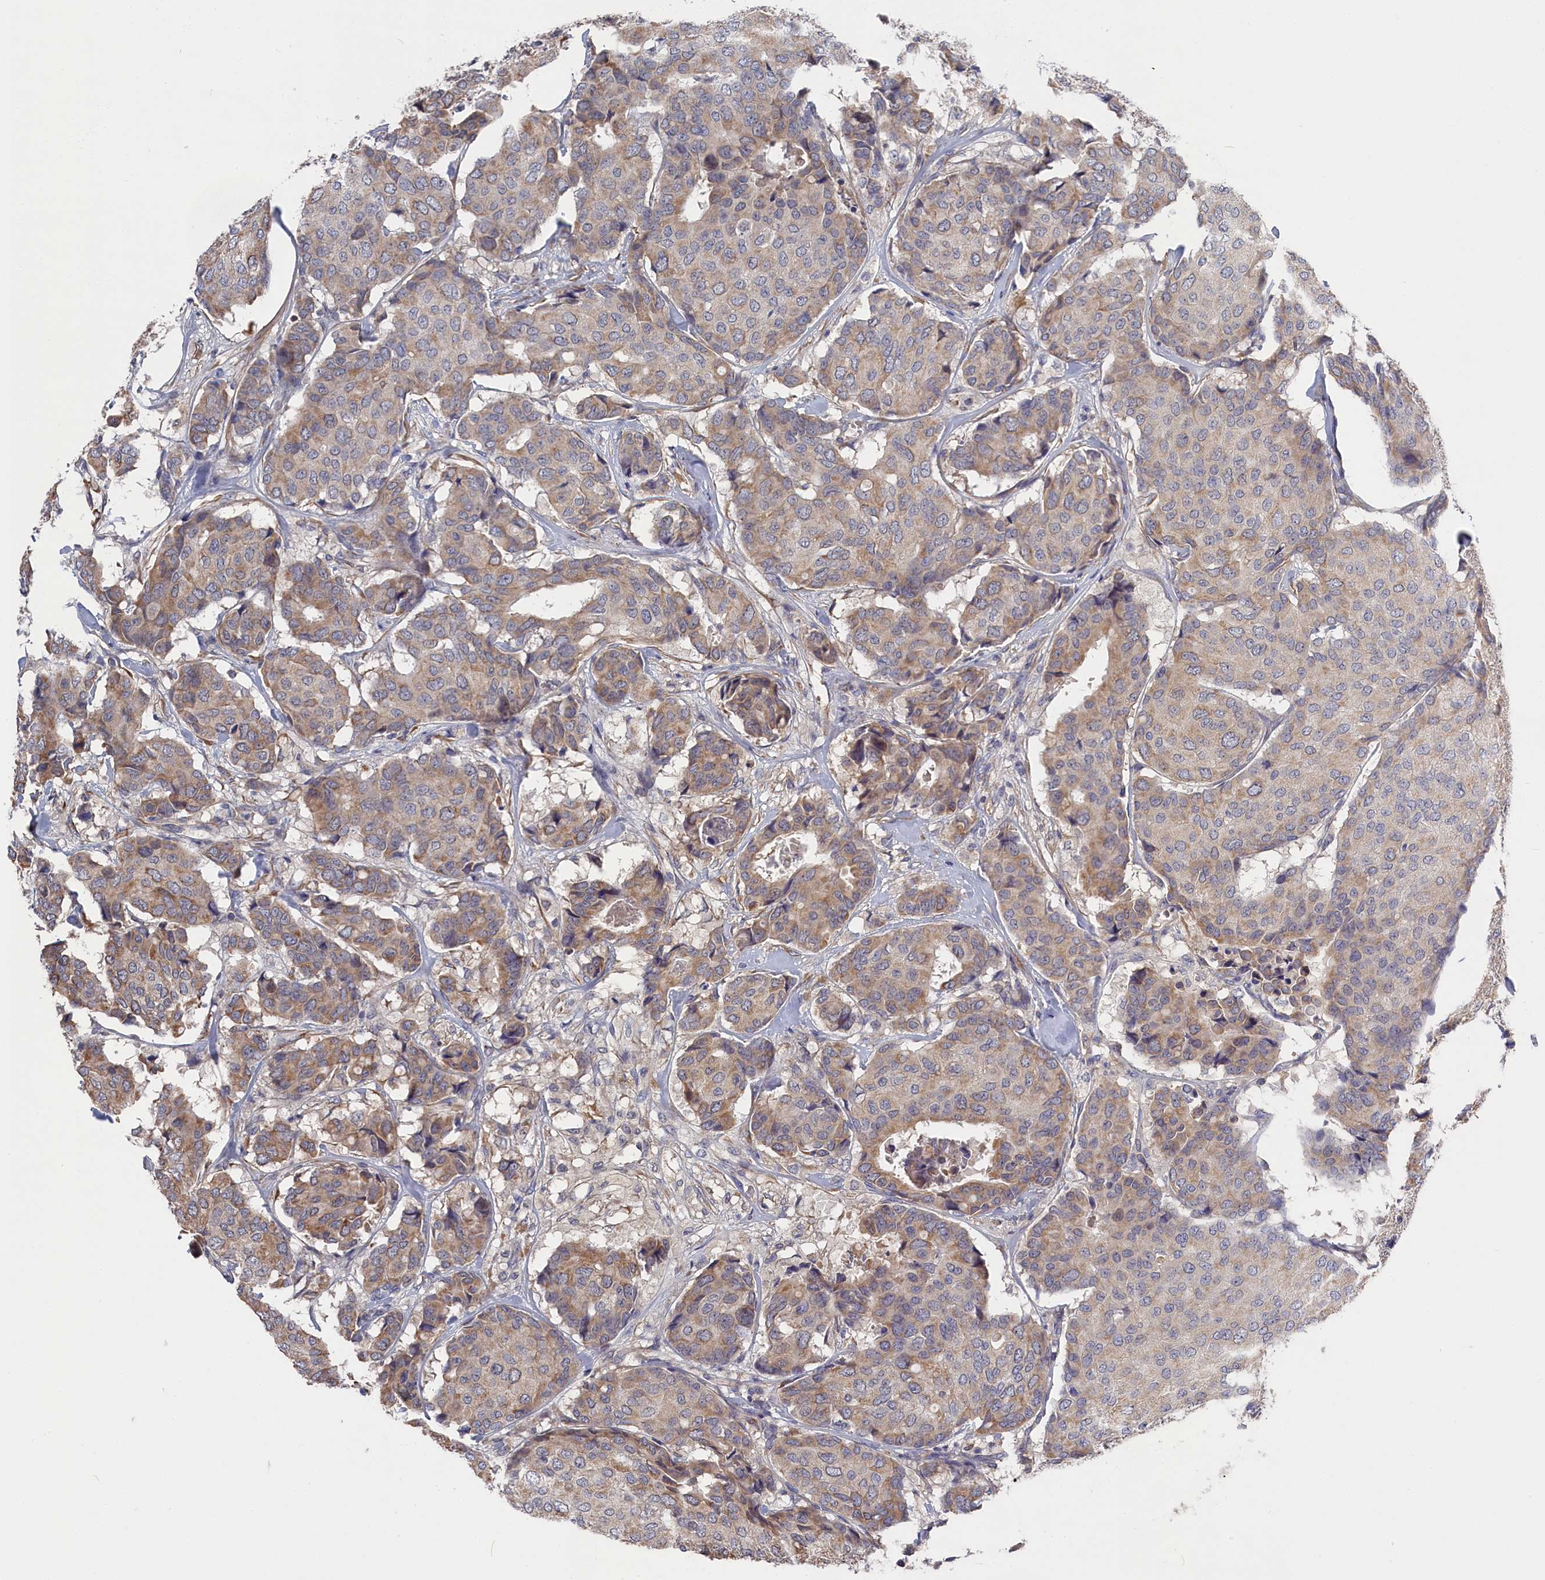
{"staining": {"intensity": "weak", "quantity": ">75%", "location": "cytoplasmic/membranous"}, "tissue": "breast cancer", "cell_type": "Tumor cells", "image_type": "cancer", "snomed": [{"axis": "morphology", "description": "Duct carcinoma"}, {"axis": "topography", "description": "Breast"}], "caption": "Breast cancer stained for a protein displays weak cytoplasmic/membranous positivity in tumor cells.", "gene": "CYB5D2", "patient": {"sex": "female", "age": 75}}